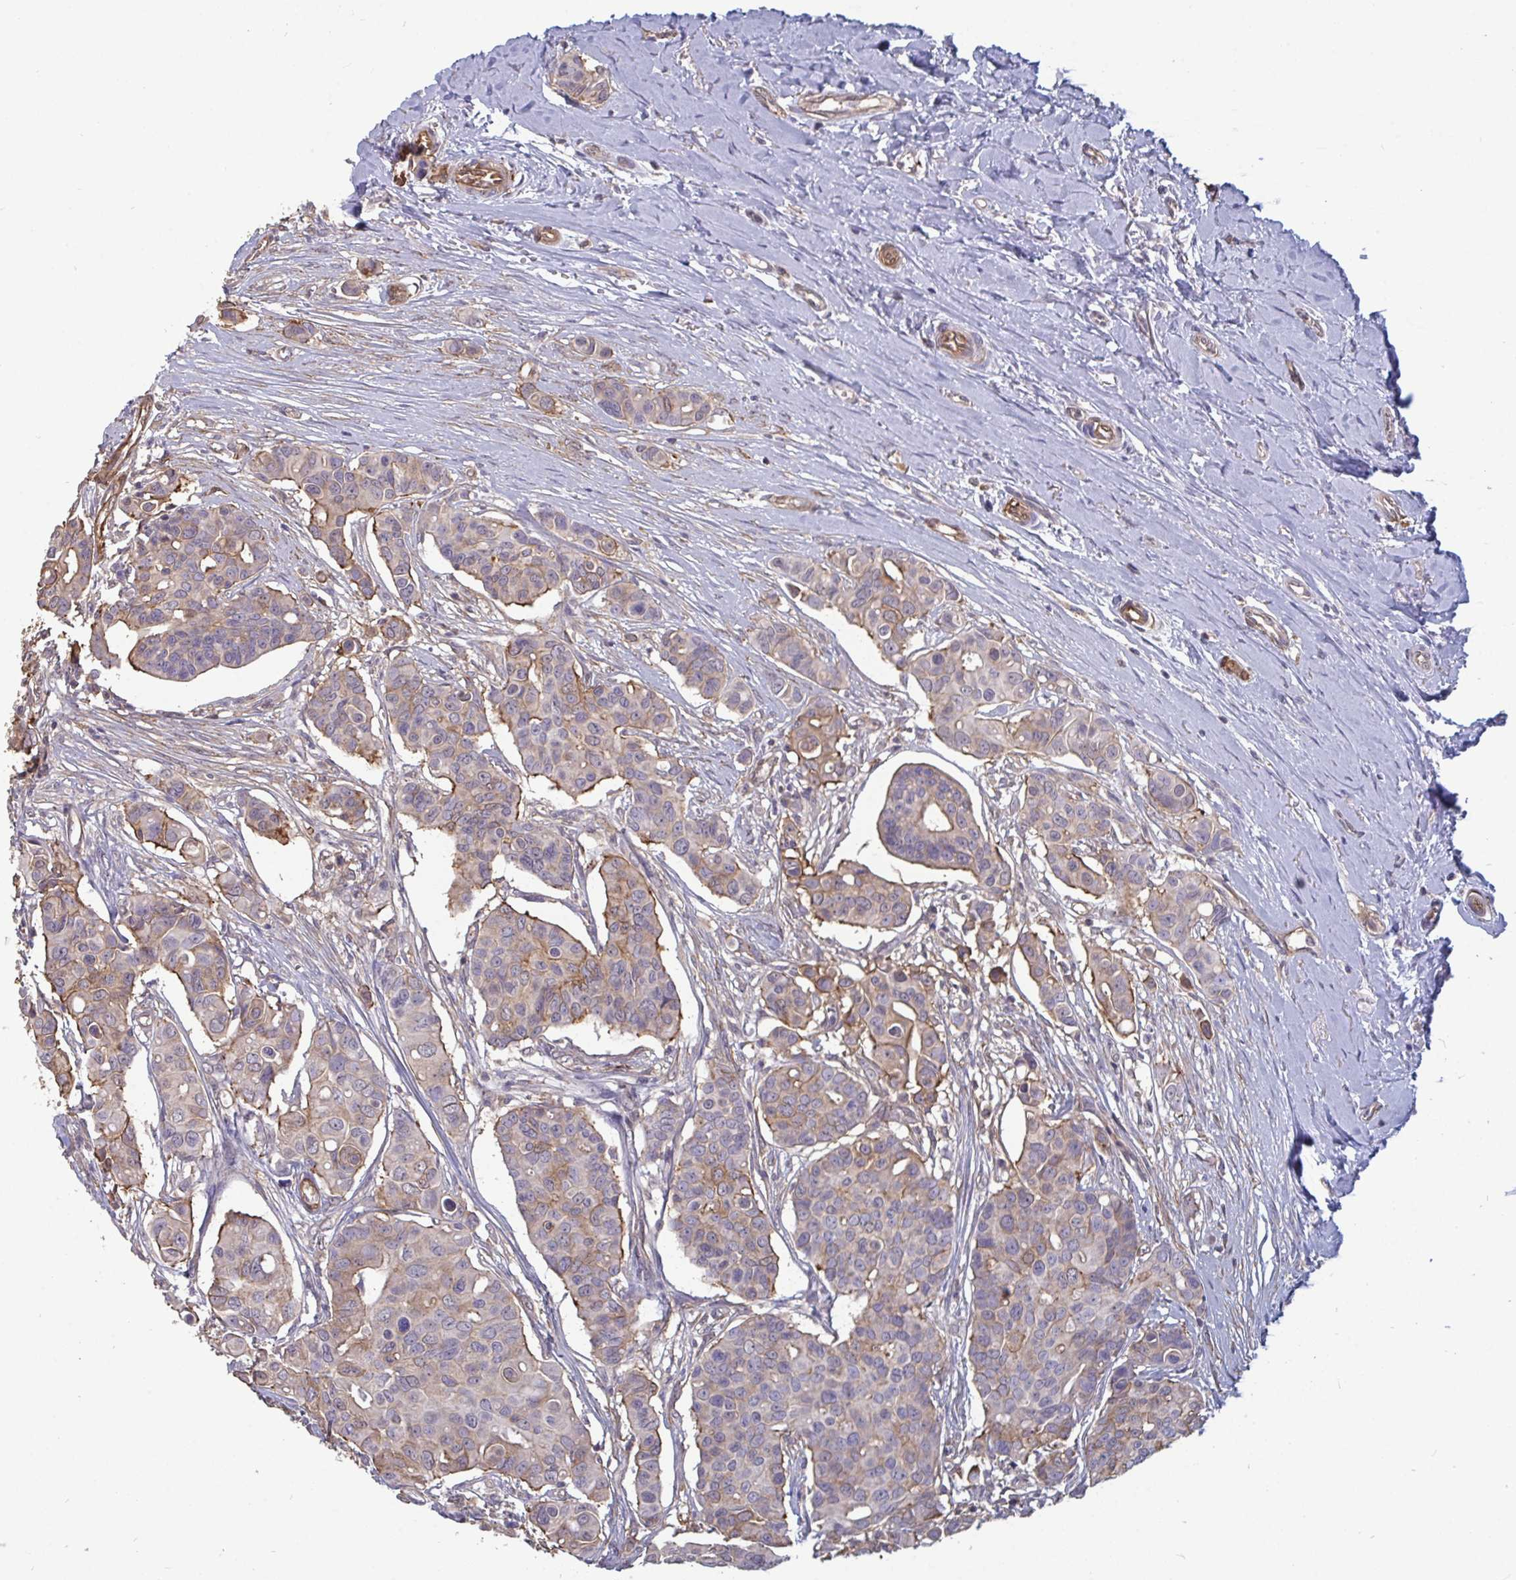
{"staining": {"intensity": "negative", "quantity": "none", "location": "none"}, "tissue": "breast cancer", "cell_type": "Tumor cells", "image_type": "cancer", "snomed": [{"axis": "morphology", "description": "Normal tissue, NOS"}, {"axis": "morphology", "description": "Duct carcinoma"}, {"axis": "topography", "description": "Skin"}, {"axis": "topography", "description": "Breast"}], "caption": "Immunohistochemistry image of neoplastic tissue: human breast invasive ductal carcinoma stained with DAB (3,3'-diaminobenzidine) demonstrates no significant protein expression in tumor cells.", "gene": "ISCU", "patient": {"sex": "female", "age": 54}}